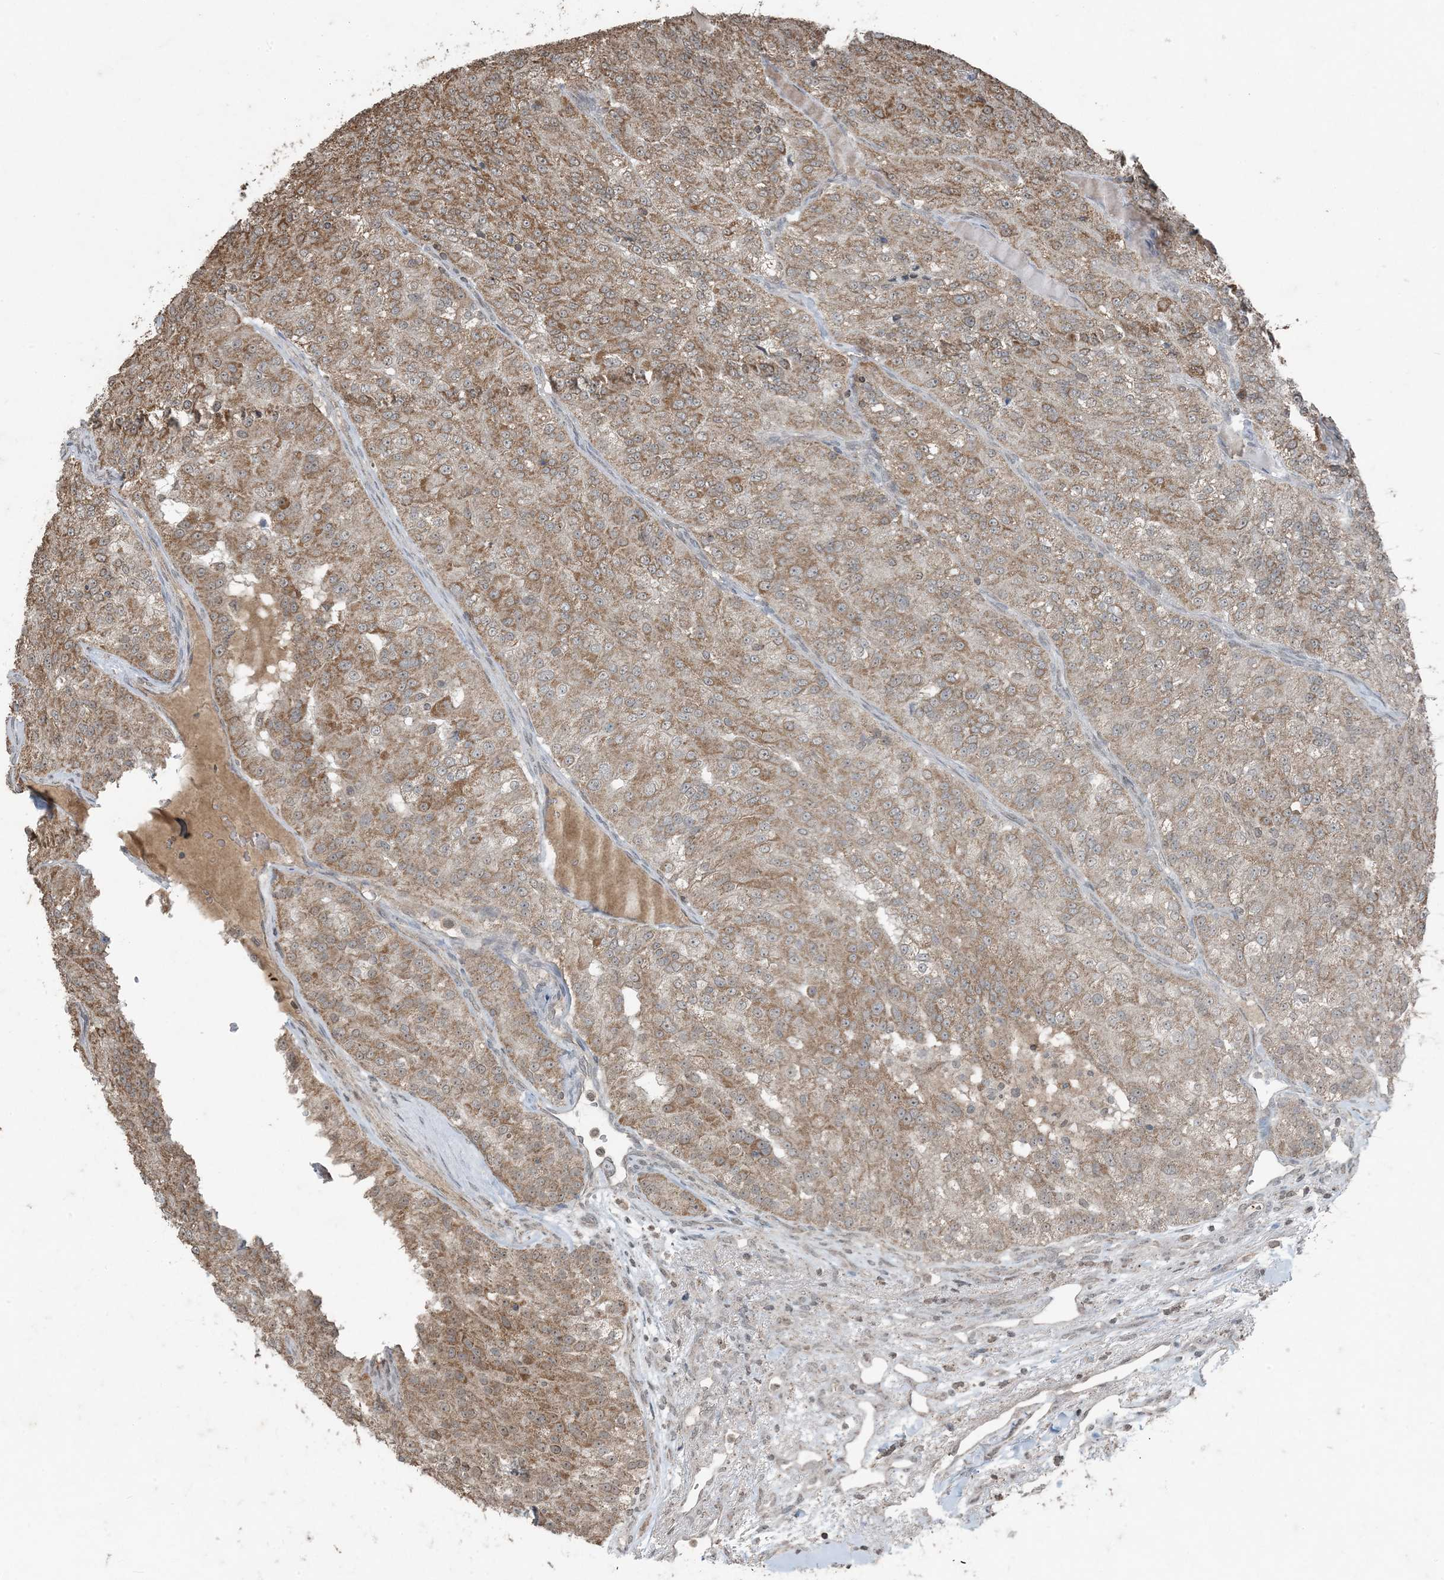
{"staining": {"intensity": "moderate", "quantity": ">75%", "location": "cytoplasmic/membranous"}, "tissue": "renal cancer", "cell_type": "Tumor cells", "image_type": "cancer", "snomed": [{"axis": "morphology", "description": "Adenocarcinoma, NOS"}, {"axis": "topography", "description": "Kidney"}], "caption": "Tumor cells reveal medium levels of moderate cytoplasmic/membranous positivity in approximately >75% of cells in human renal cancer (adenocarcinoma). (brown staining indicates protein expression, while blue staining denotes nuclei).", "gene": "GNL1", "patient": {"sex": "female", "age": 63}}